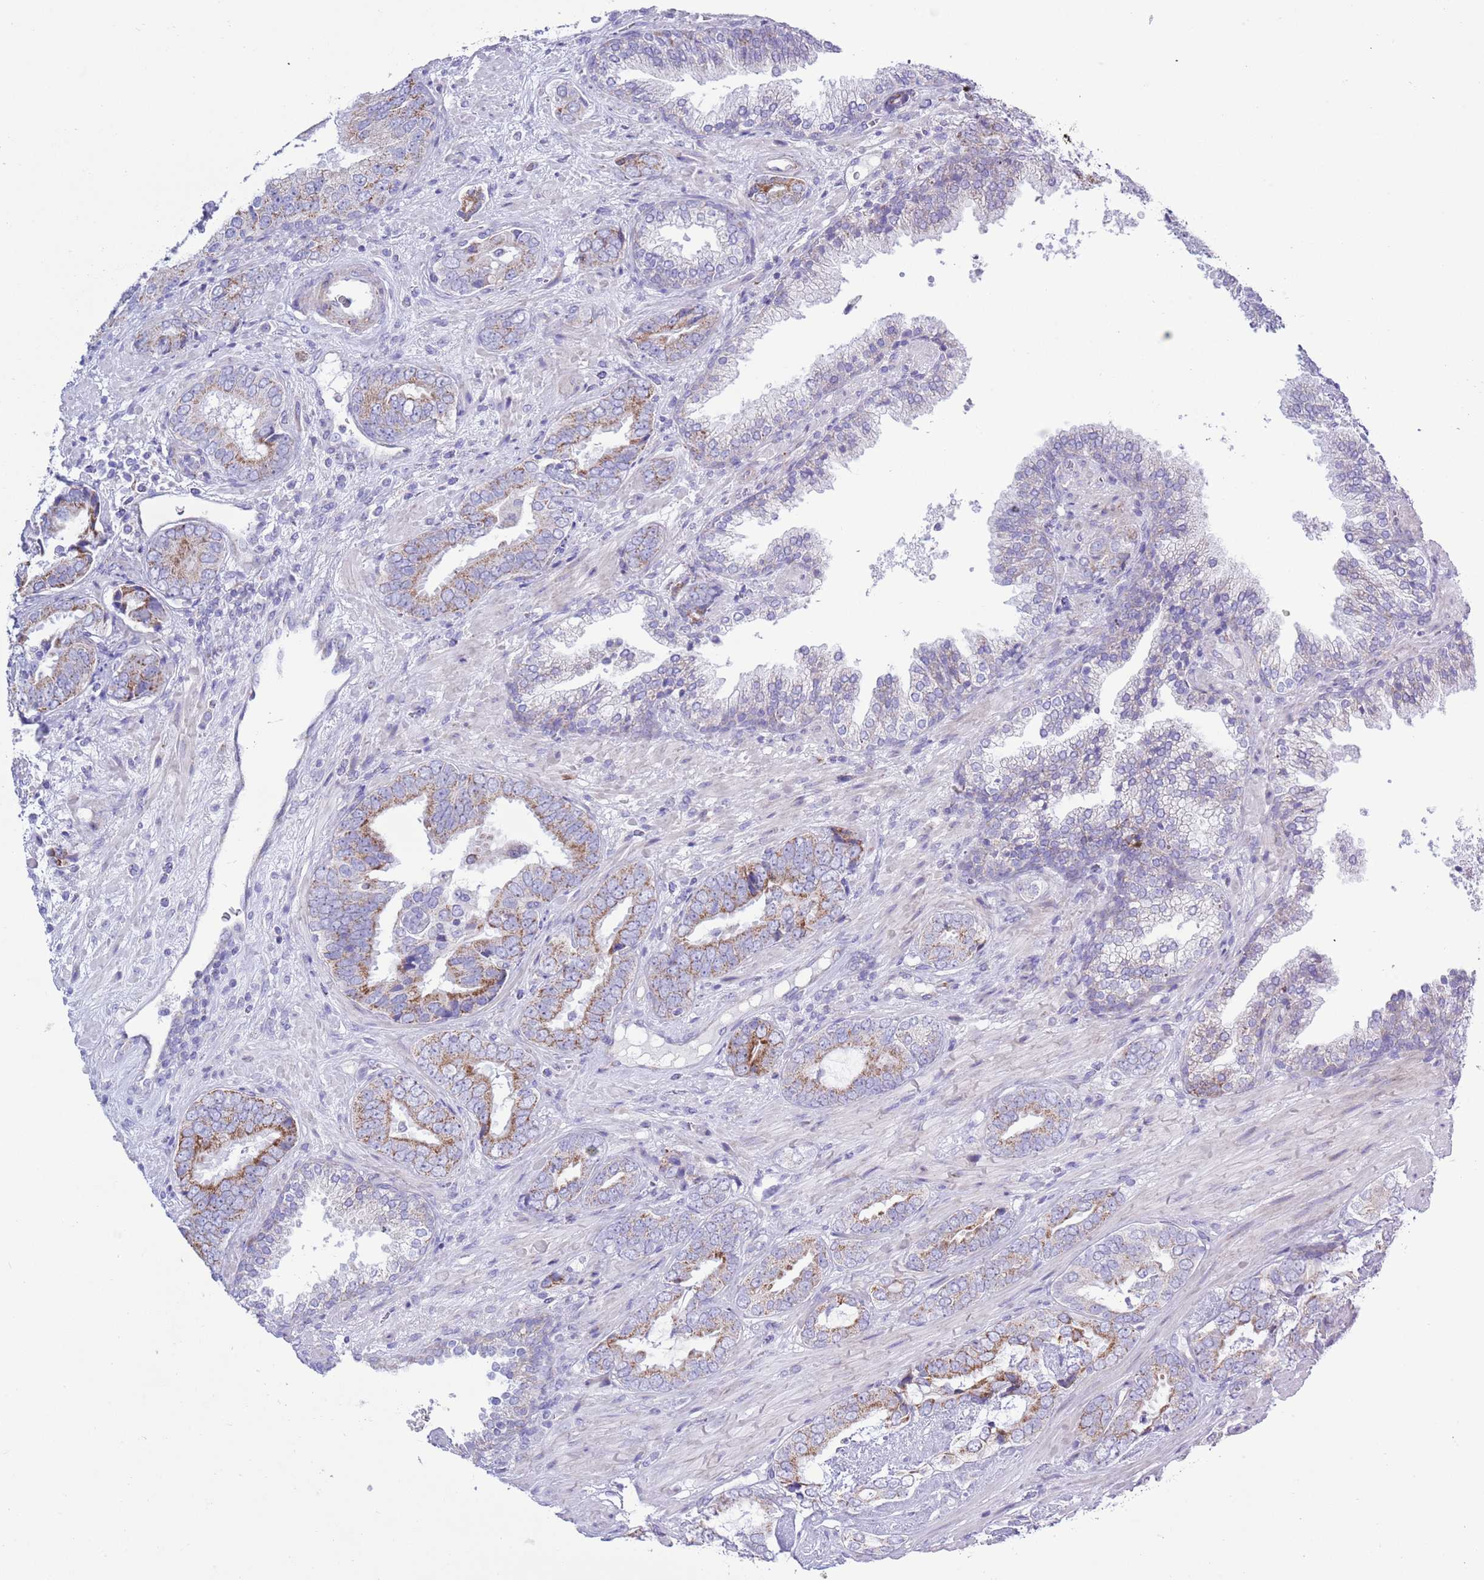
{"staining": {"intensity": "moderate", "quantity": "25%-75%", "location": "cytoplasmic/membranous"}, "tissue": "prostate cancer", "cell_type": "Tumor cells", "image_type": "cancer", "snomed": [{"axis": "morphology", "description": "Adenocarcinoma, High grade"}, {"axis": "topography", "description": "Prostate"}], "caption": "Moderate cytoplasmic/membranous positivity is appreciated in approximately 25%-75% of tumor cells in high-grade adenocarcinoma (prostate).", "gene": "MOCOS", "patient": {"sex": "male", "age": 71}}